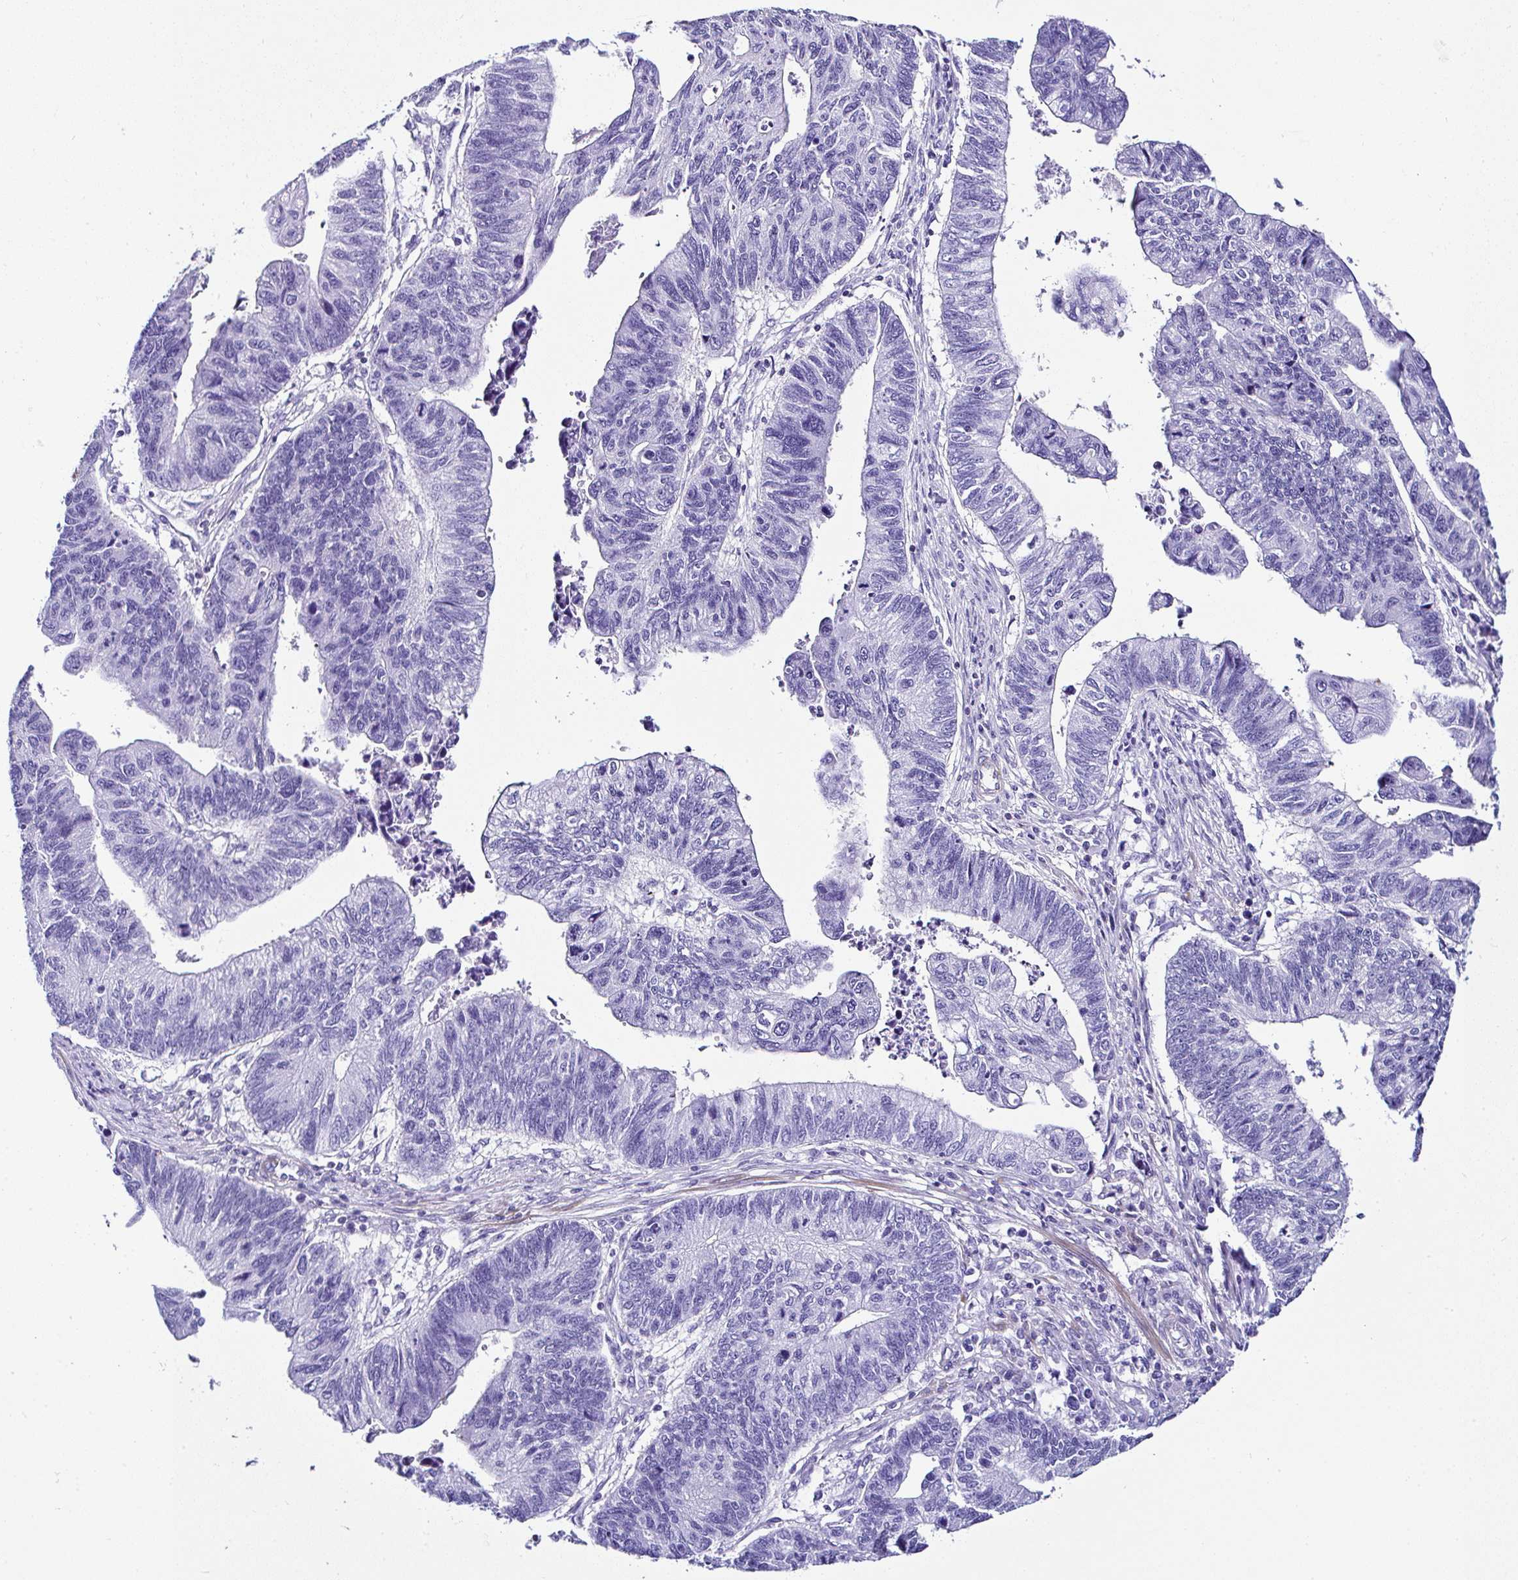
{"staining": {"intensity": "negative", "quantity": "none", "location": "none"}, "tissue": "stomach cancer", "cell_type": "Tumor cells", "image_type": "cancer", "snomed": [{"axis": "morphology", "description": "Adenocarcinoma, NOS"}, {"axis": "topography", "description": "Stomach"}], "caption": "Human adenocarcinoma (stomach) stained for a protein using IHC reveals no staining in tumor cells.", "gene": "DEPDC5", "patient": {"sex": "male", "age": 59}}